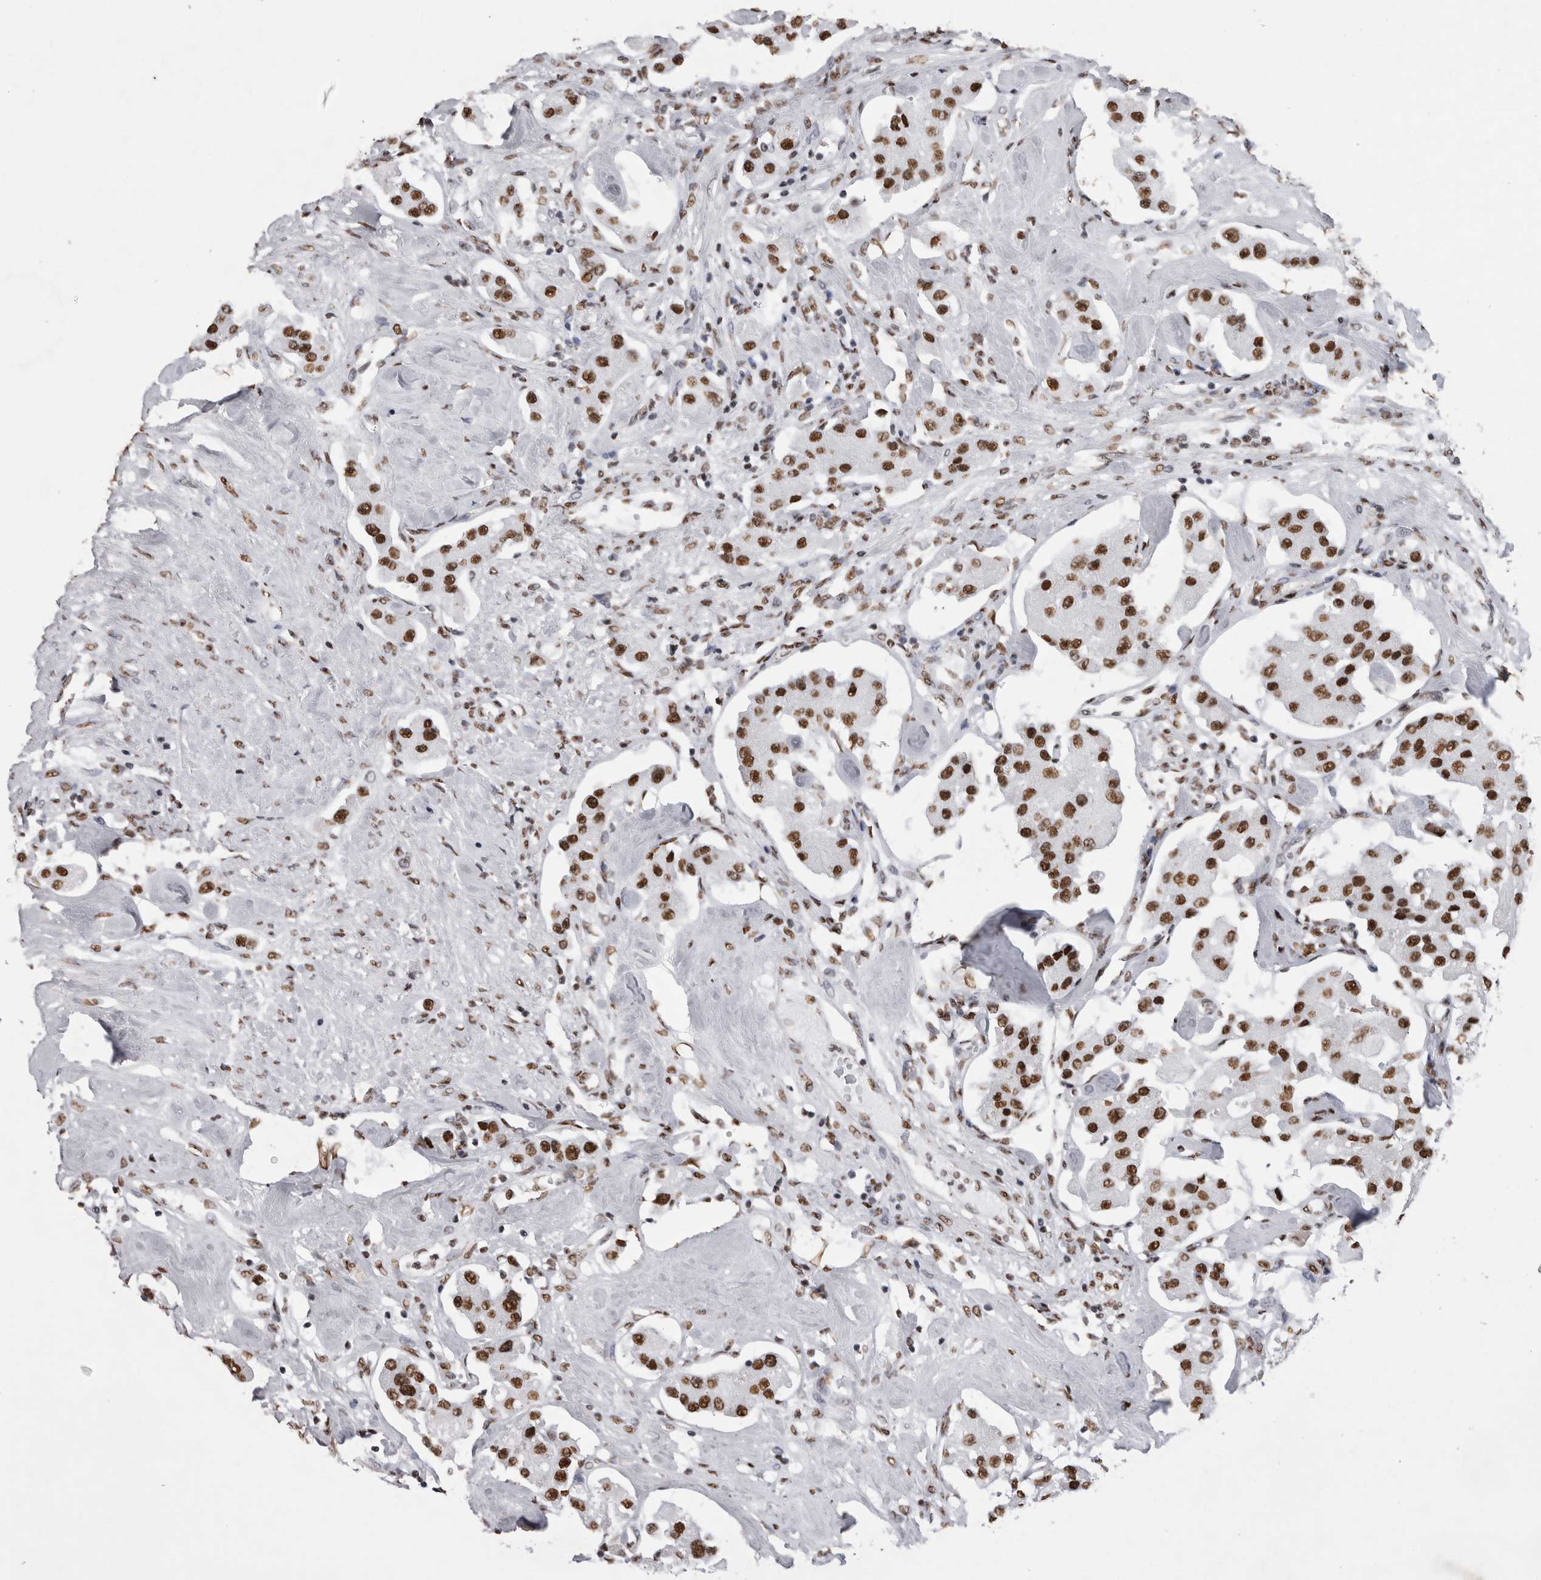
{"staining": {"intensity": "strong", "quantity": ">75%", "location": "nuclear"}, "tissue": "carcinoid", "cell_type": "Tumor cells", "image_type": "cancer", "snomed": [{"axis": "morphology", "description": "Carcinoid, malignant, NOS"}, {"axis": "topography", "description": "Pancreas"}], "caption": "This photomicrograph shows immunohistochemistry (IHC) staining of malignant carcinoid, with high strong nuclear staining in about >75% of tumor cells.", "gene": "ALPK3", "patient": {"sex": "male", "age": 41}}